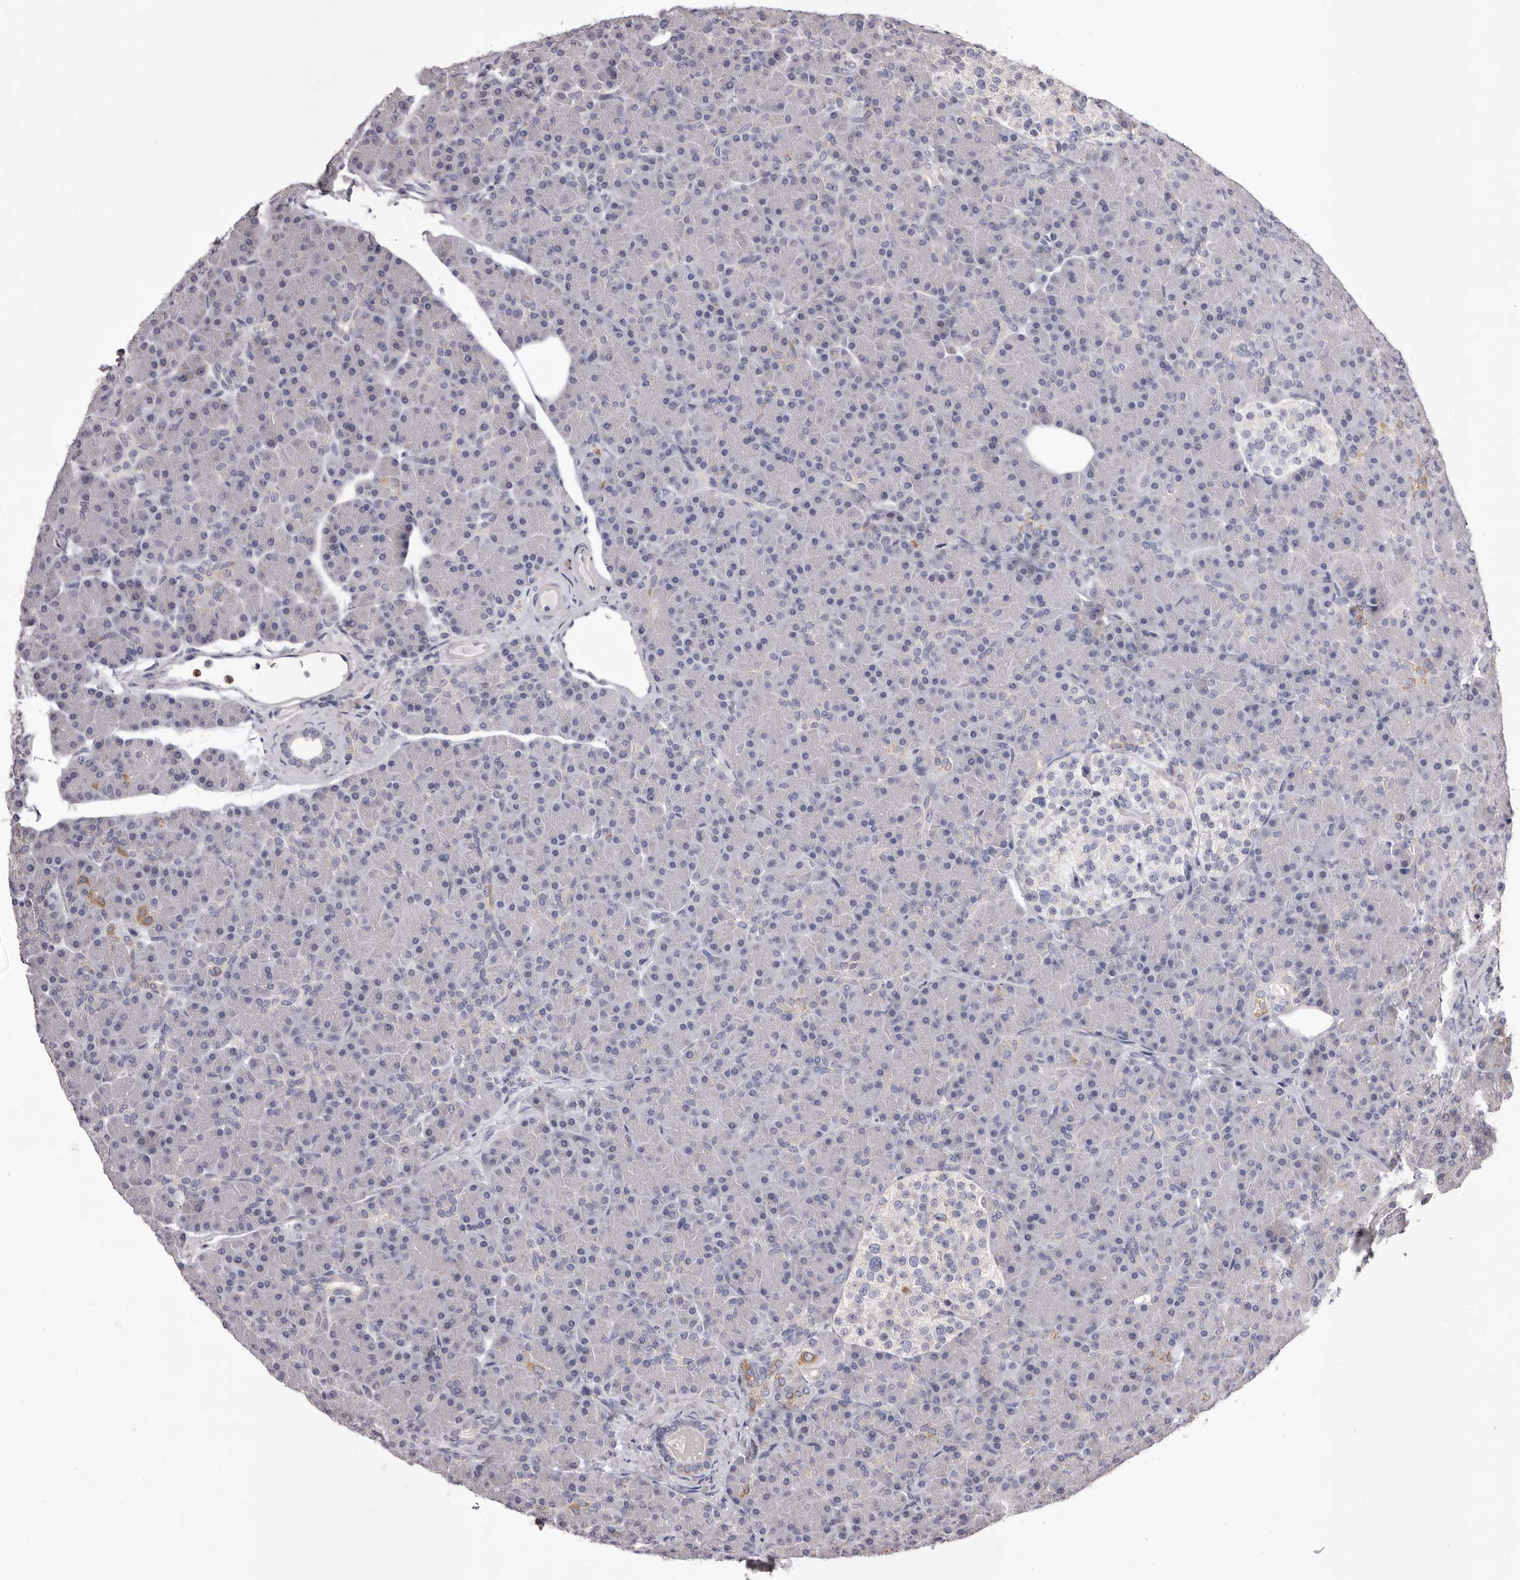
{"staining": {"intensity": "moderate", "quantity": "<25%", "location": "cytoplasmic/membranous"}, "tissue": "pancreas", "cell_type": "Exocrine glandular cells", "image_type": "normal", "snomed": [{"axis": "morphology", "description": "Normal tissue, NOS"}, {"axis": "topography", "description": "Pancreas"}], "caption": "DAB immunohistochemical staining of normal human pancreas shows moderate cytoplasmic/membranous protein staining in about <25% of exocrine glandular cells. Nuclei are stained in blue.", "gene": "CXCL14", "patient": {"sex": "female", "age": 43}}